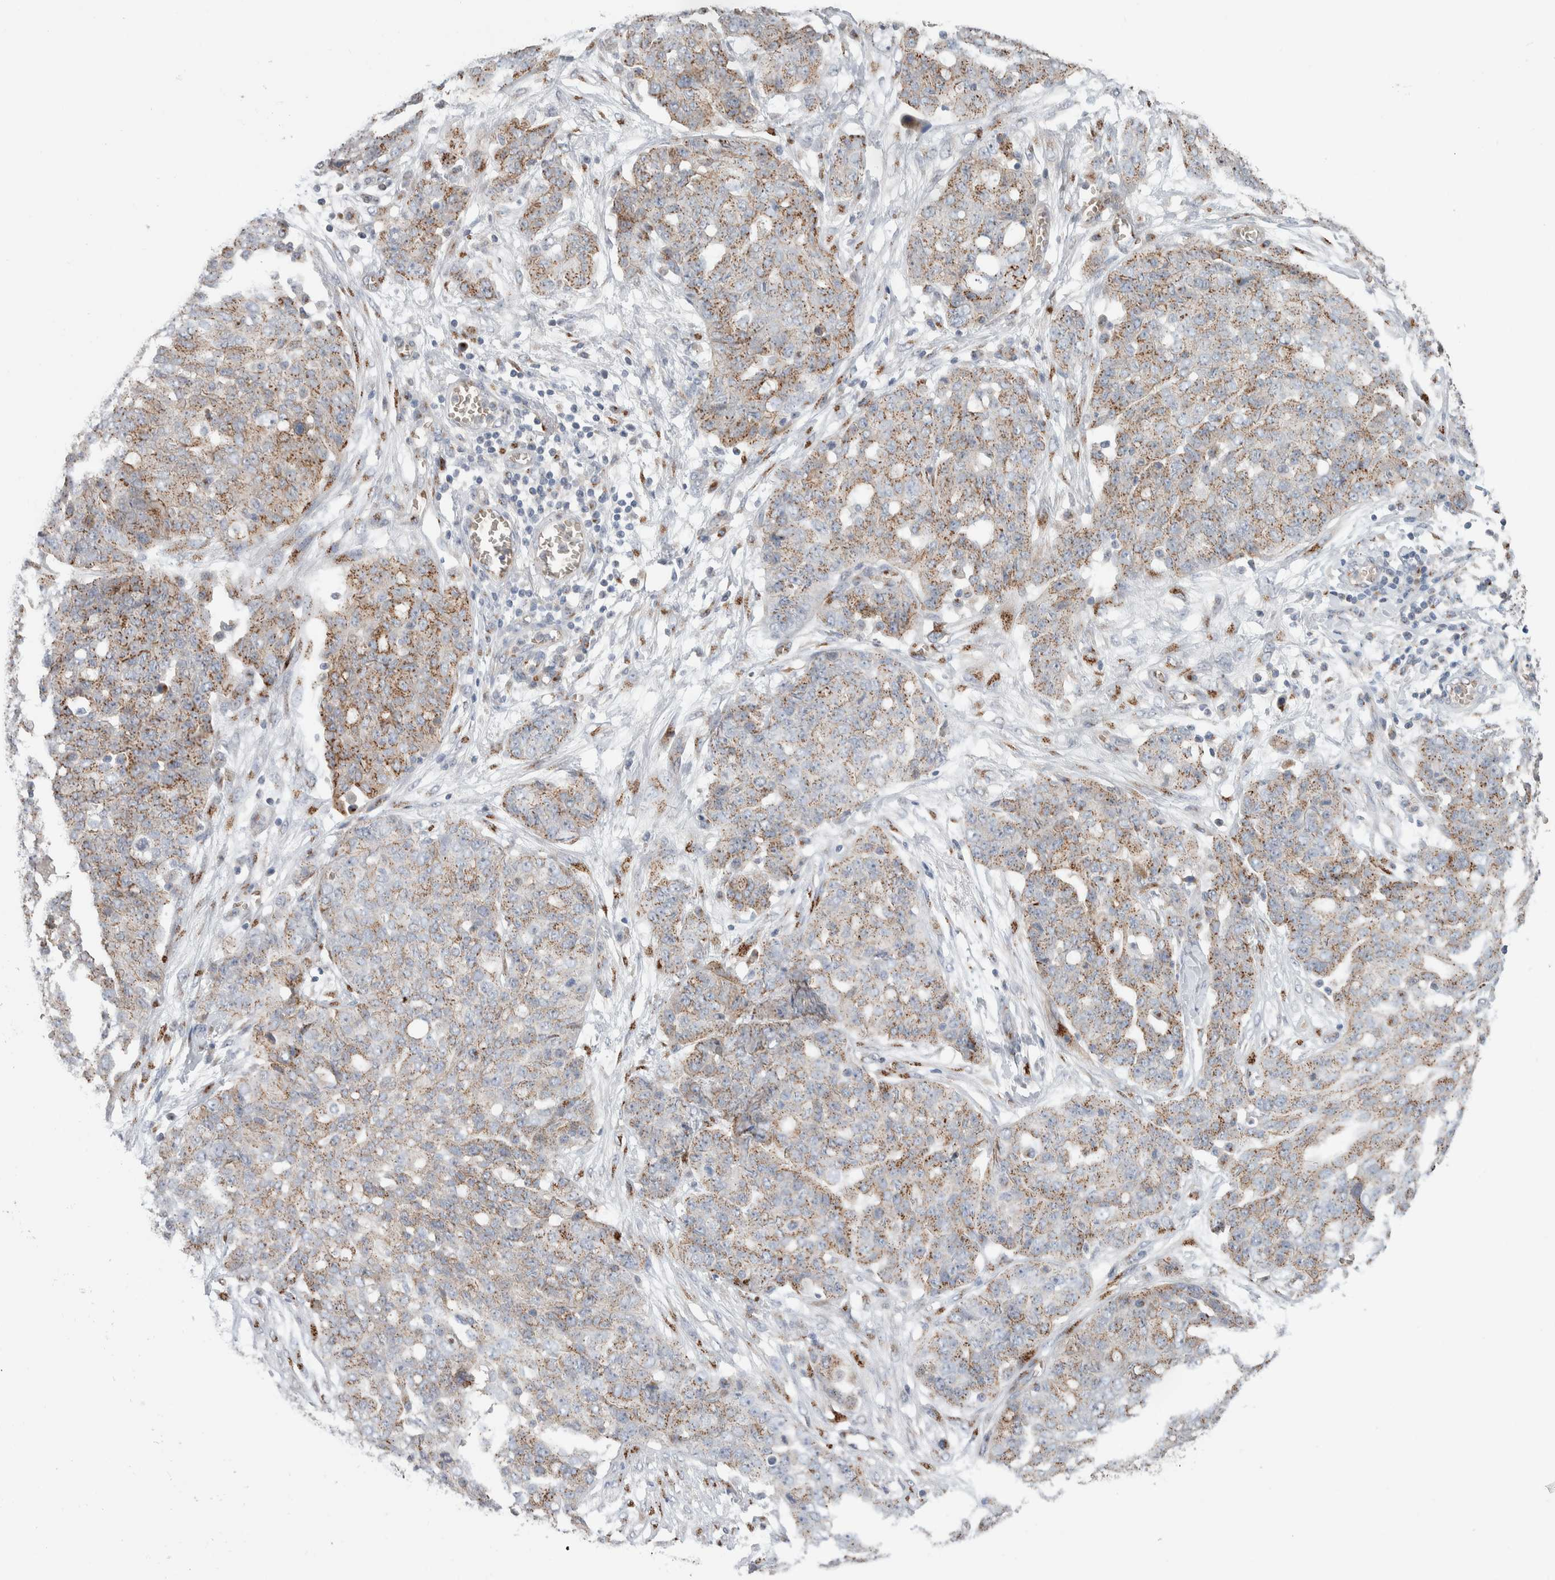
{"staining": {"intensity": "moderate", "quantity": ">75%", "location": "cytoplasmic/membranous"}, "tissue": "ovarian cancer", "cell_type": "Tumor cells", "image_type": "cancer", "snomed": [{"axis": "morphology", "description": "Cystadenocarcinoma, serous, NOS"}, {"axis": "topography", "description": "Soft tissue"}, {"axis": "topography", "description": "Ovary"}], "caption": "Ovarian cancer stained with immunohistochemistry exhibits moderate cytoplasmic/membranous positivity in about >75% of tumor cells.", "gene": "SLC38A10", "patient": {"sex": "female", "age": 57}}